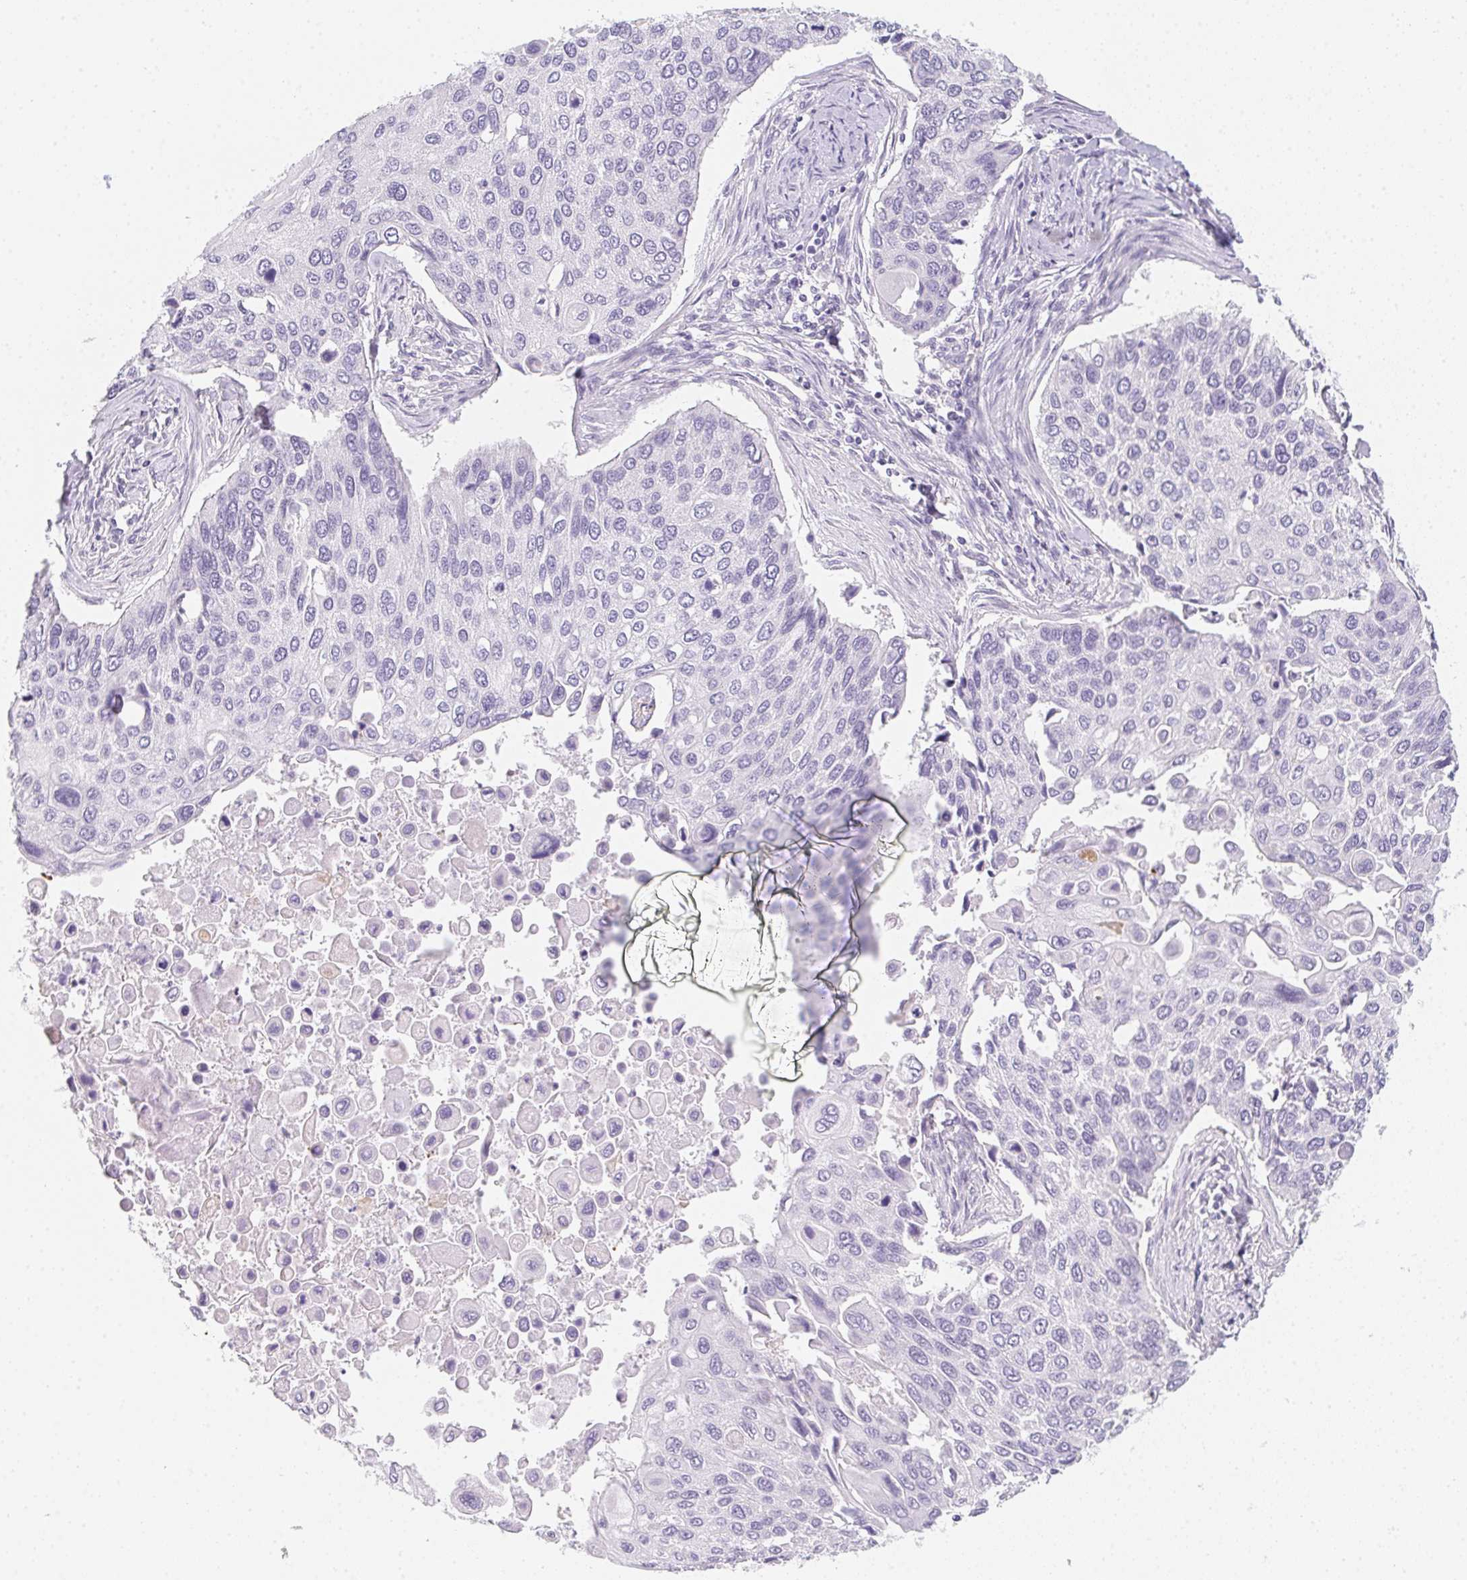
{"staining": {"intensity": "negative", "quantity": "none", "location": "none"}, "tissue": "lung cancer", "cell_type": "Tumor cells", "image_type": "cancer", "snomed": [{"axis": "morphology", "description": "Squamous cell carcinoma, NOS"}, {"axis": "morphology", "description": "Squamous cell carcinoma, metastatic, NOS"}, {"axis": "topography", "description": "Lung"}], "caption": "IHC image of neoplastic tissue: lung squamous cell carcinoma stained with DAB exhibits no significant protein expression in tumor cells.", "gene": "MYL4", "patient": {"sex": "male", "age": 63}}